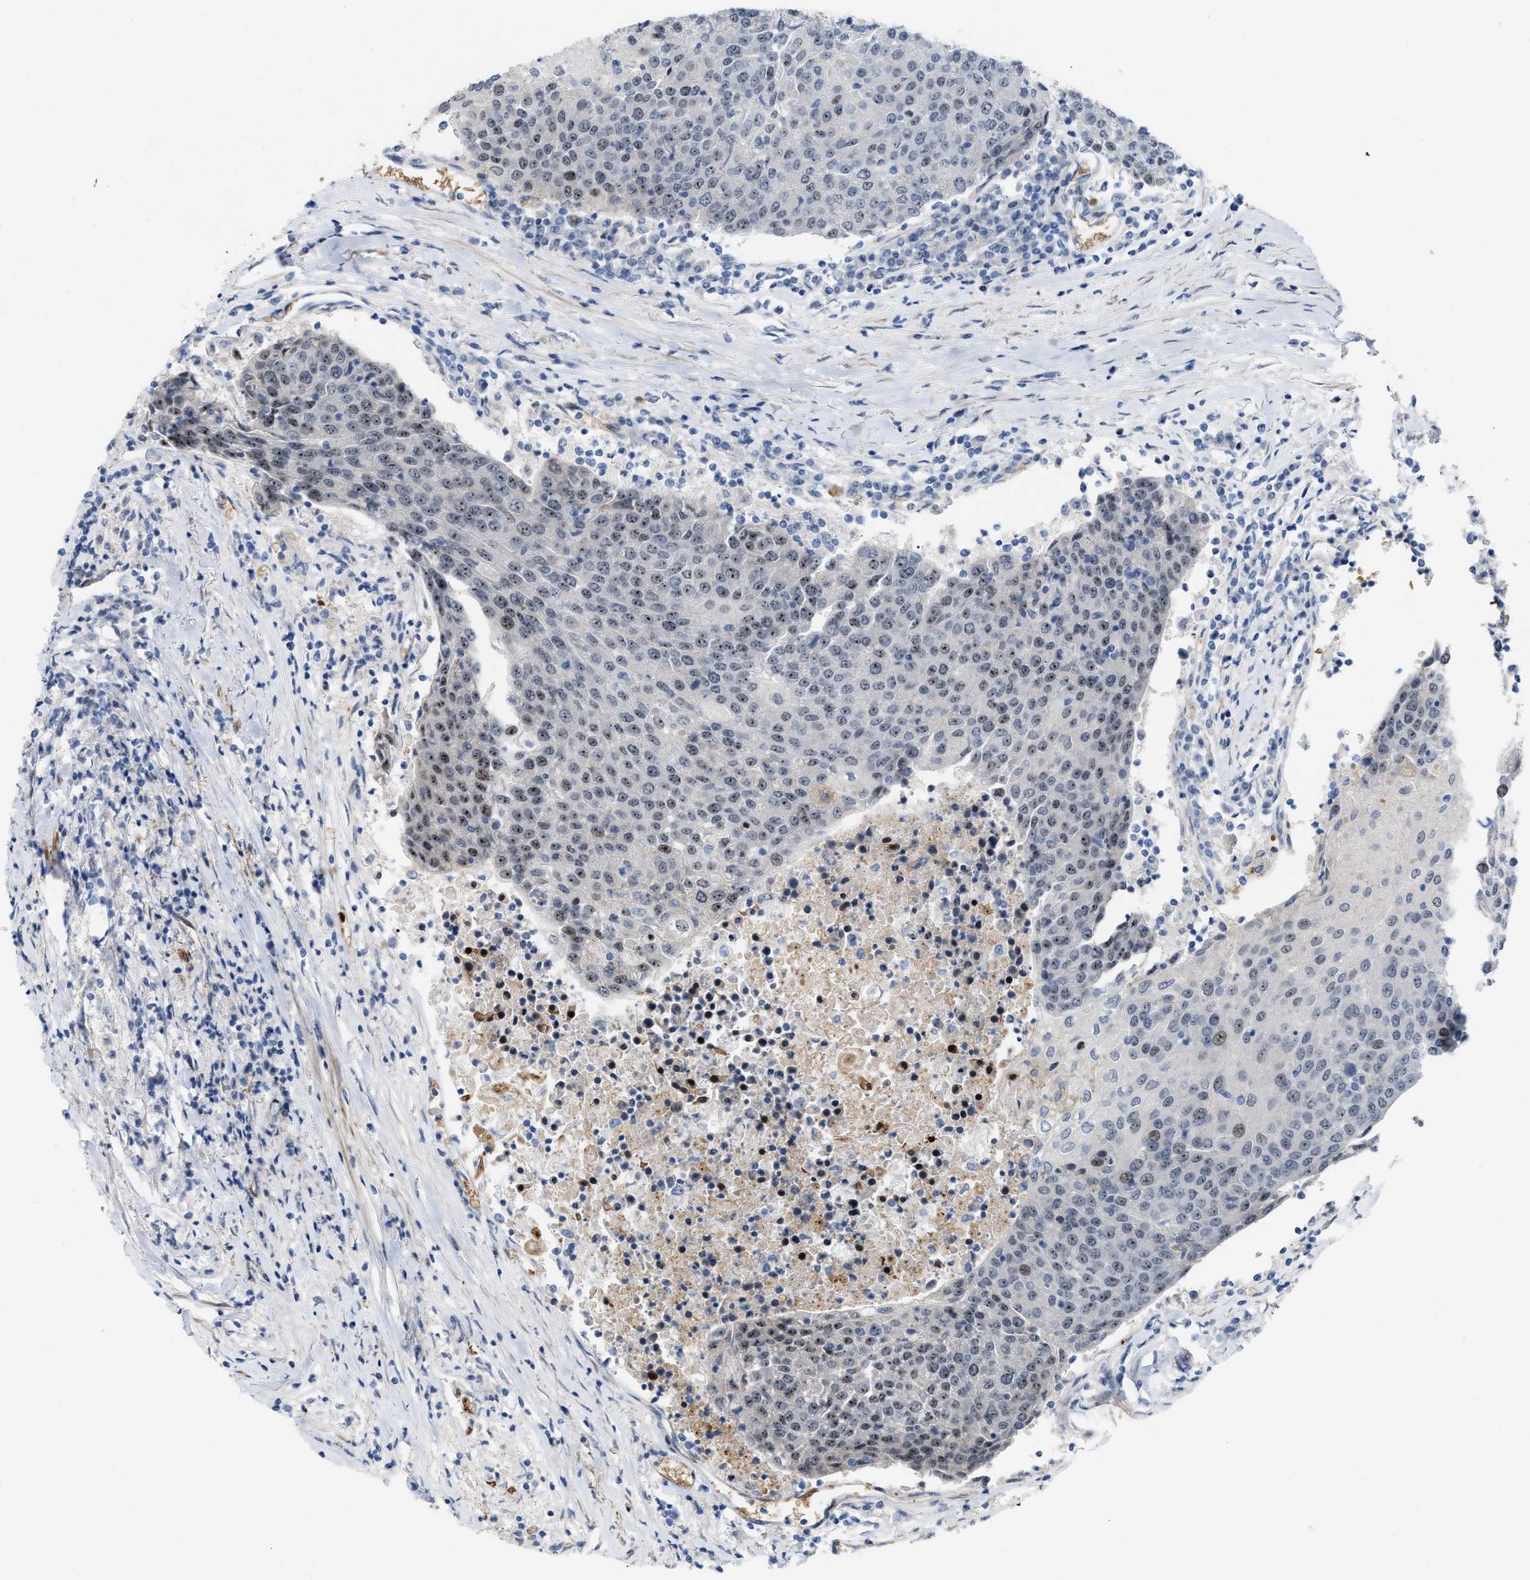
{"staining": {"intensity": "moderate", "quantity": ">75%", "location": "nuclear"}, "tissue": "urothelial cancer", "cell_type": "Tumor cells", "image_type": "cancer", "snomed": [{"axis": "morphology", "description": "Urothelial carcinoma, High grade"}, {"axis": "topography", "description": "Urinary bladder"}], "caption": "High-power microscopy captured an immunohistochemistry histopathology image of urothelial cancer, revealing moderate nuclear positivity in approximately >75% of tumor cells.", "gene": "POLR1F", "patient": {"sex": "female", "age": 85}}